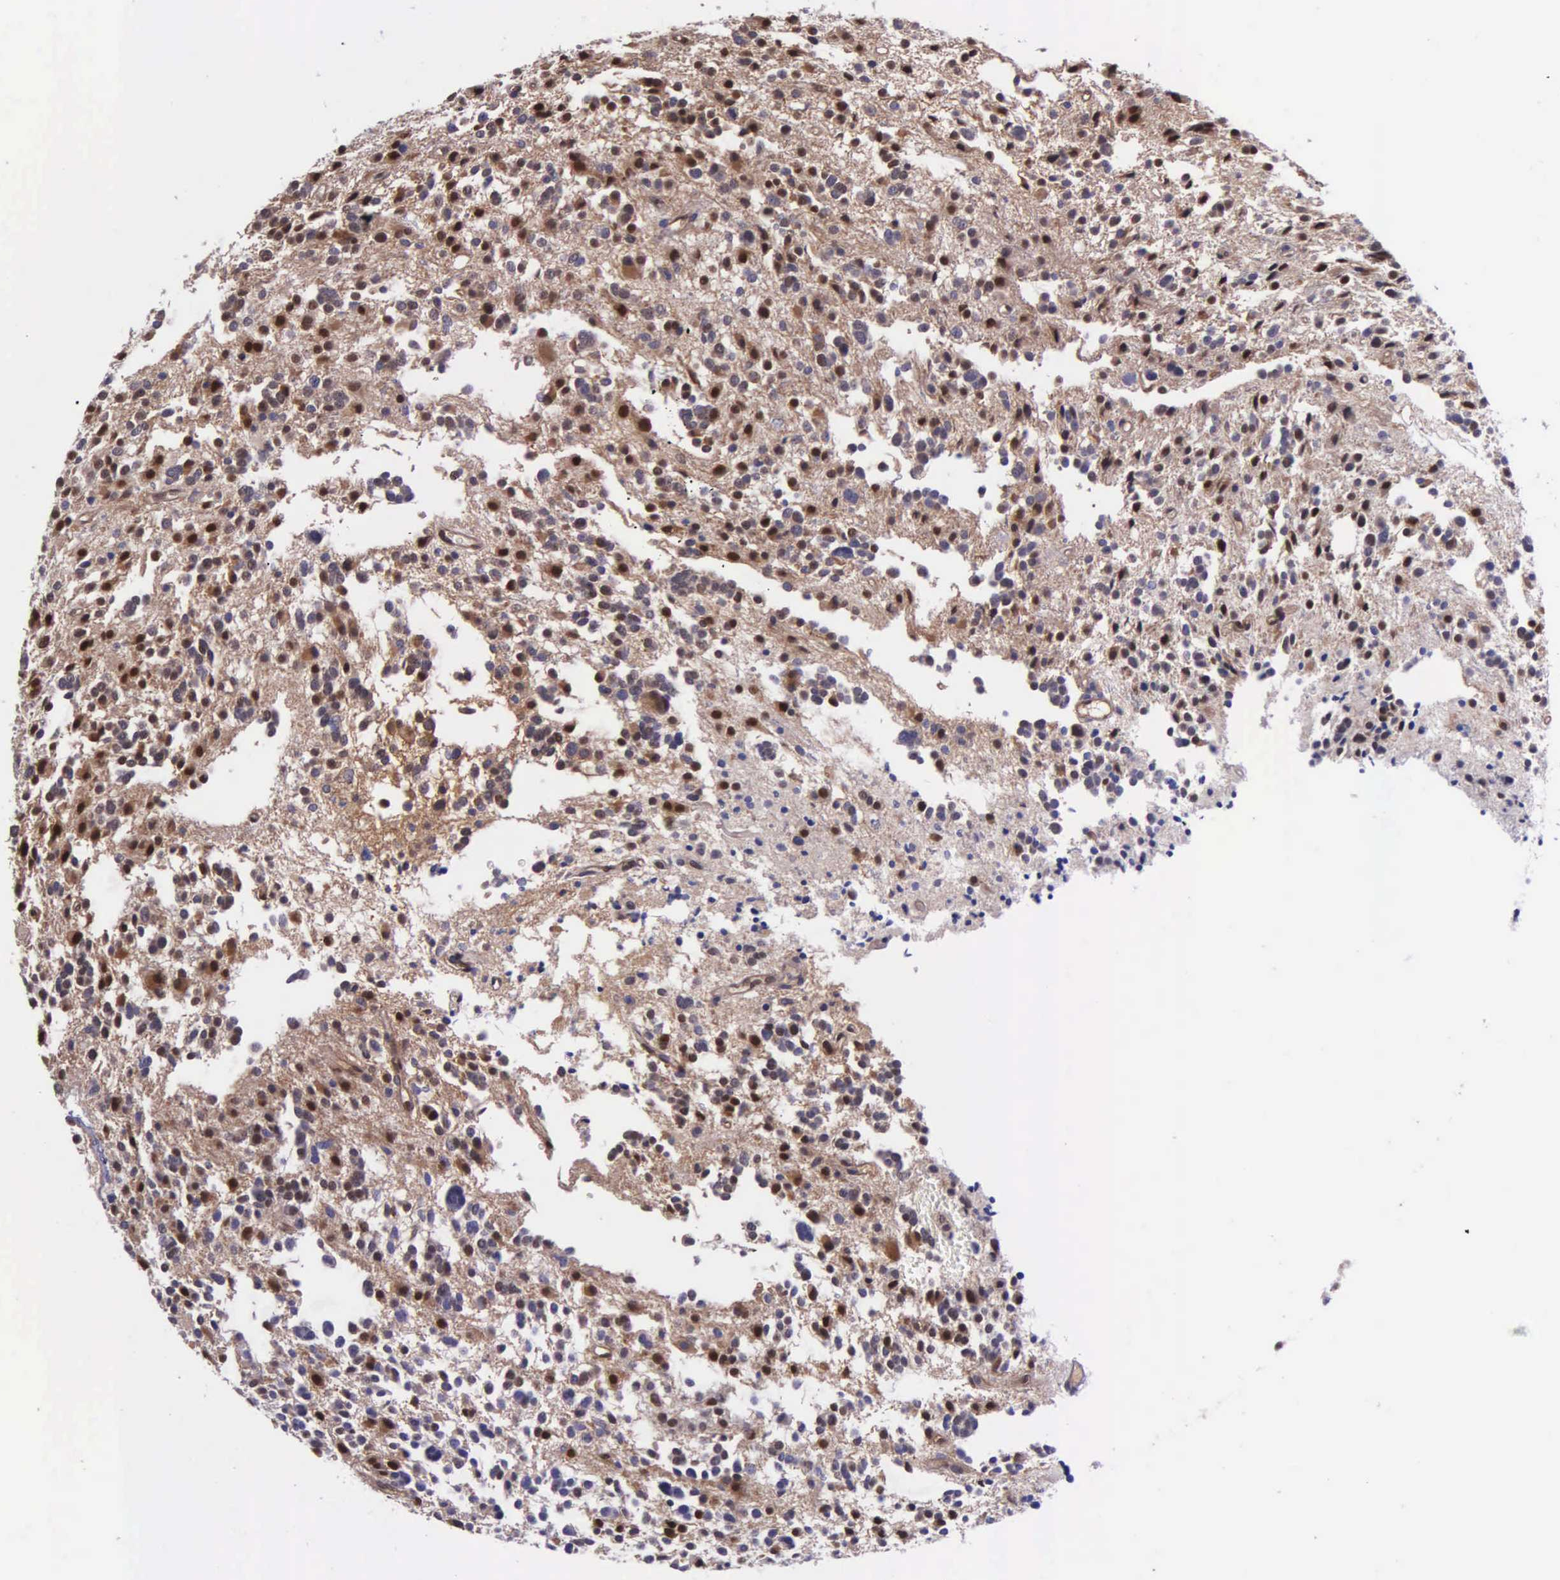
{"staining": {"intensity": "moderate", "quantity": ">75%", "location": "cytoplasmic/membranous,nuclear"}, "tissue": "glioma", "cell_type": "Tumor cells", "image_type": "cancer", "snomed": [{"axis": "morphology", "description": "Glioma, malignant, Low grade"}, {"axis": "topography", "description": "Brain"}], "caption": "Immunohistochemical staining of human low-grade glioma (malignant) shows moderate cytoplasmic/membranous and nuclear protein positivity in about >75% of tumor cells.", "gene": "GMPR2", "patient": {"sex": "female", "age": 36}}